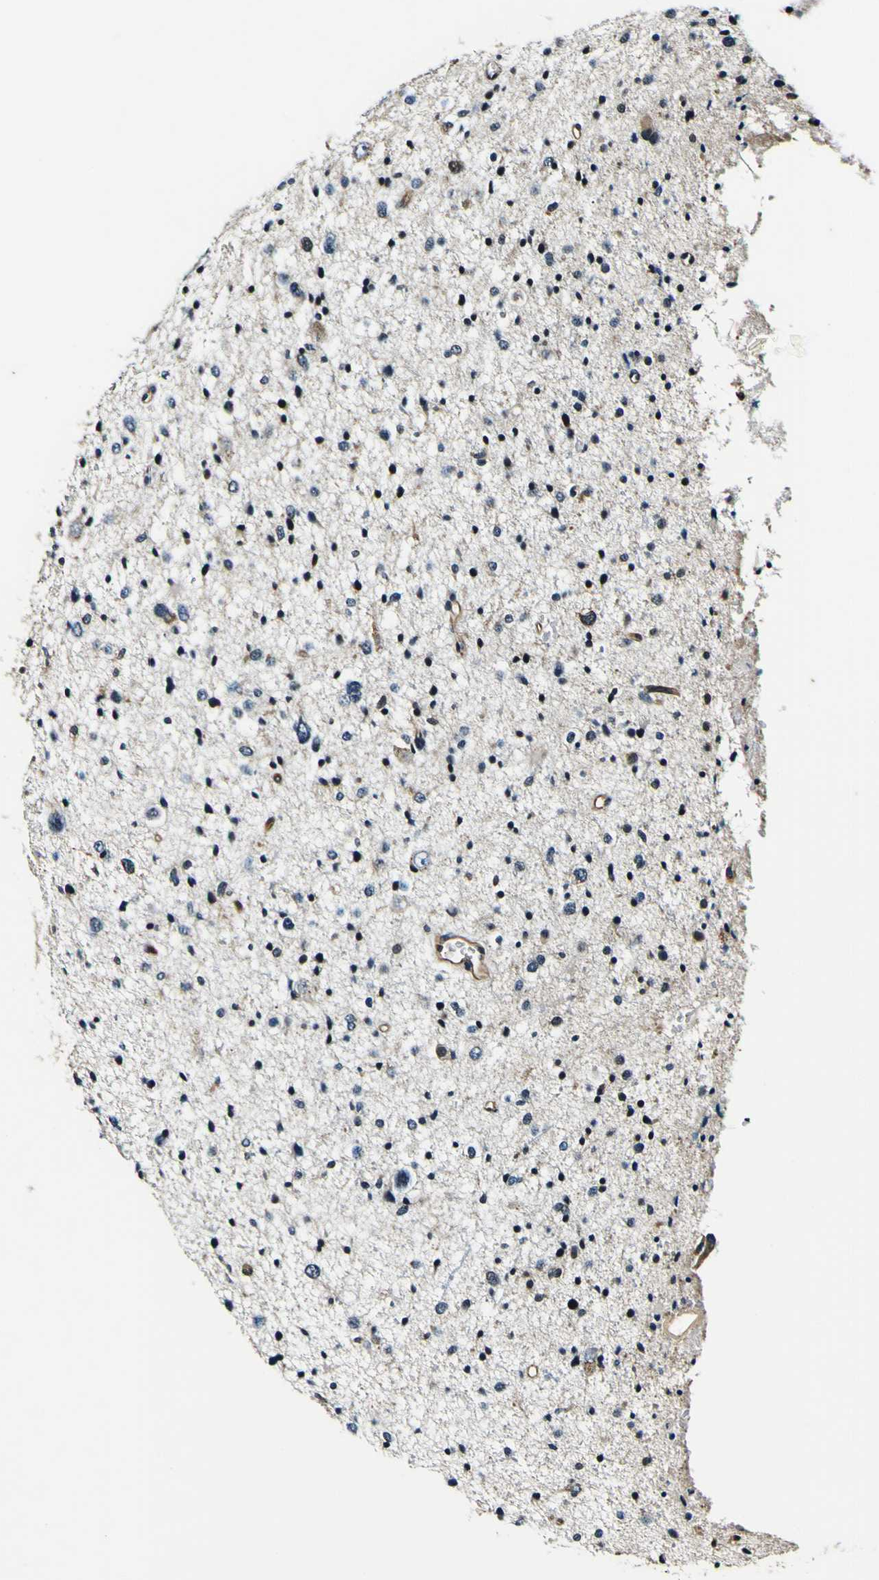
{"staining": {"intensity": "weak", "quantity": "25%-75%", "location": "cytoplasmic/membranous"}, "tissue": "glioma", "cell_type": "Tumor cells", "image_type": "cancer", "snomed": [{"axis": "morphology", "description": "Glioma, malignant, Low grade"}, {"axis": "topography", "description": "Brain"}], "caption": "Protein staining demonstrates weak cytoplasmic/membranous staining in about 25%-75% of tumor cells in glioma. Using DAB (3,3'-diaminobenzidine) (brown) and hematoxylin (blue) stains, captured at high magnification using brightfield microscopy.", "gene": "RHOT2", "patient": {"sex": "female", "age": 37}}